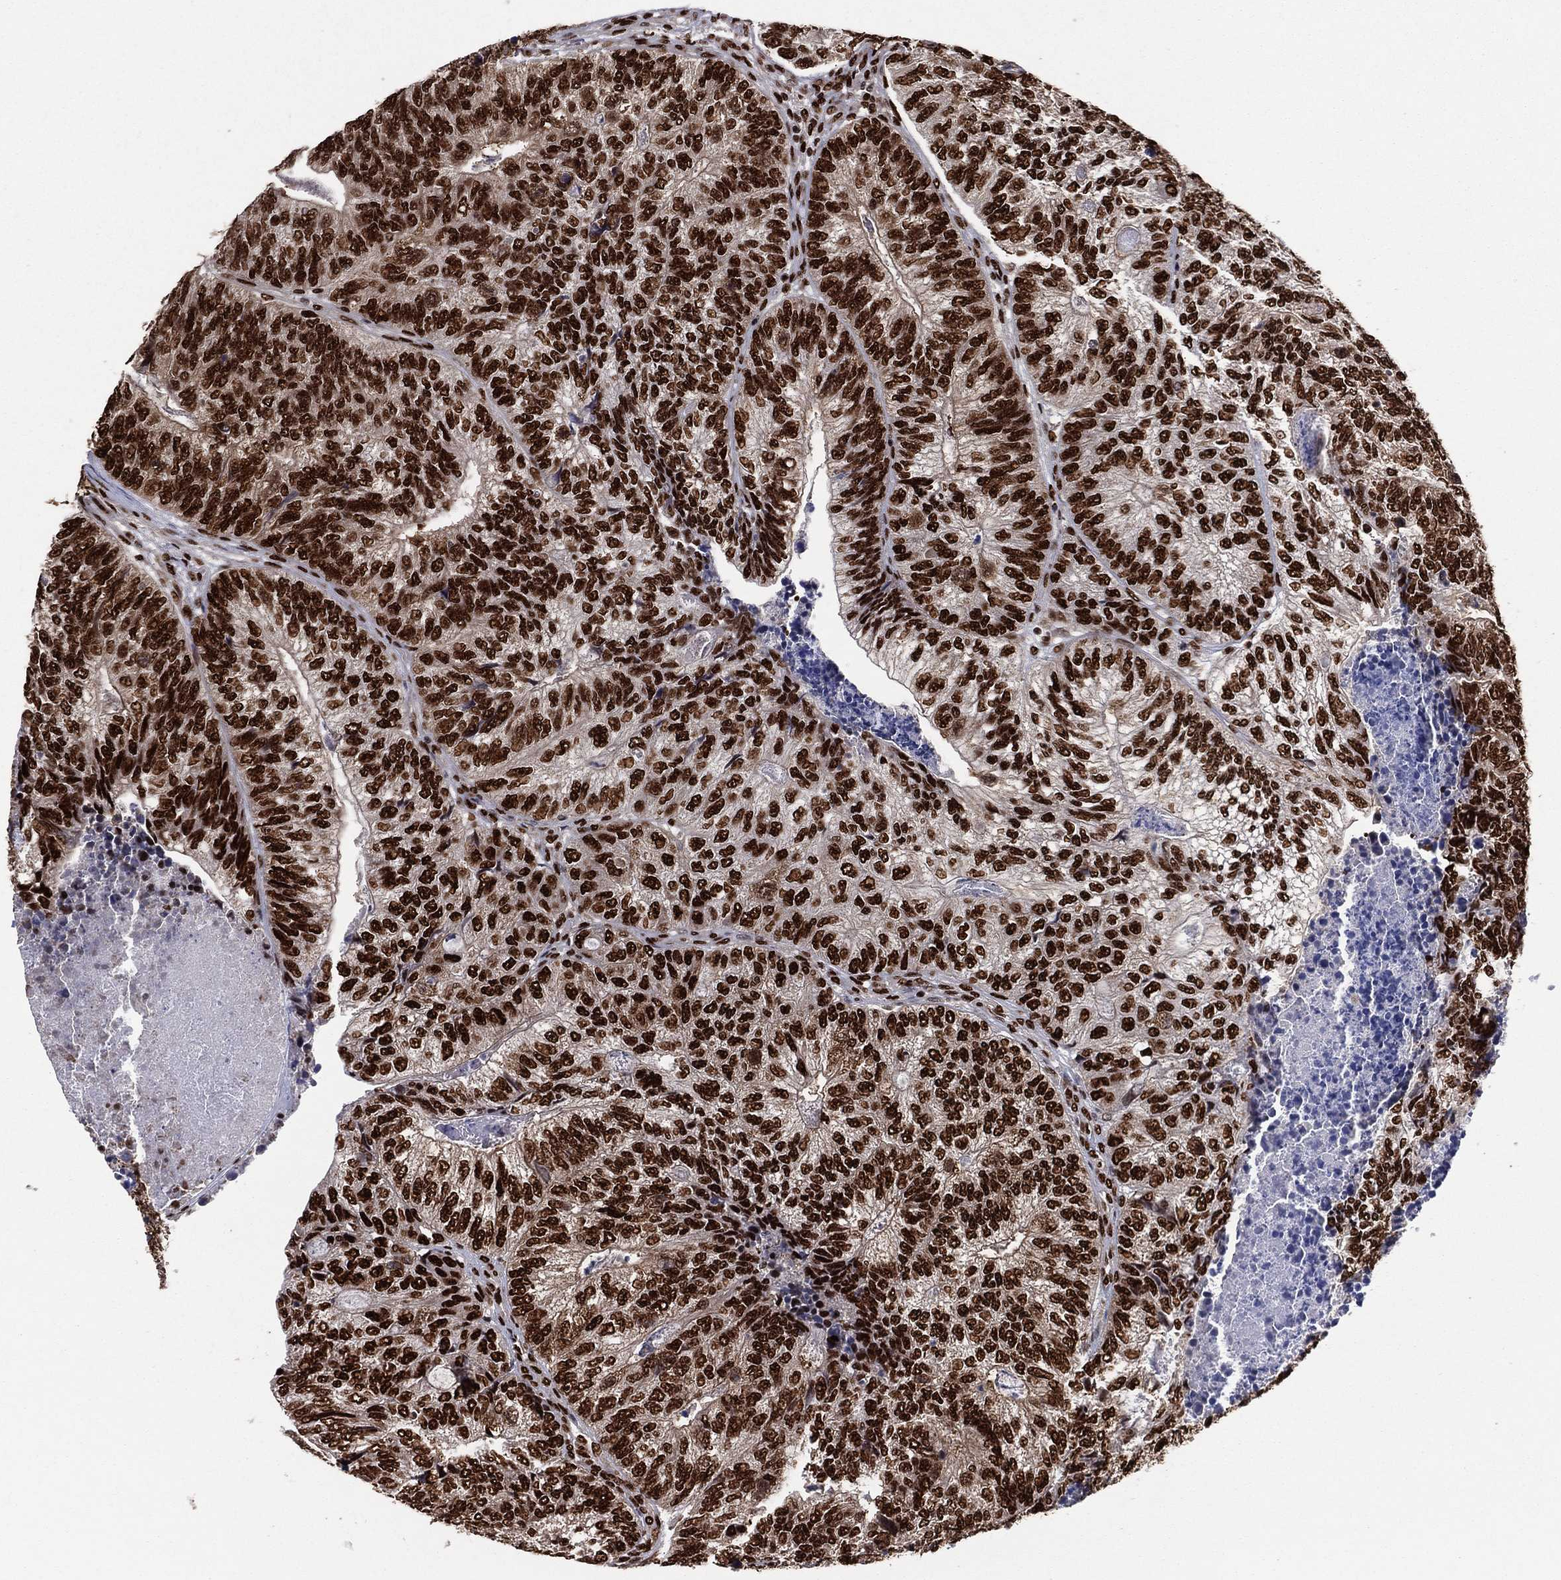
{"staining": {"intensity": "strong", "quantity": ">75%", "location": "nuclear"}, "tissue": "colorectal cancer", "cell_type": "Tumor cells", "image_type": "cancer", "snomed": [{"axis": "morphology", "description": "Adenocarcinoma, NOS"}, {"axis": "topography", "description": "Colon"}], "caption": "The immunohistochemical stain highlights strong nuclear staining in tumor cells of adenocarcinoma (colorectal) tissue.", "gene": "TP53BP1", "patient": {"sex": "female", "age": 67}}